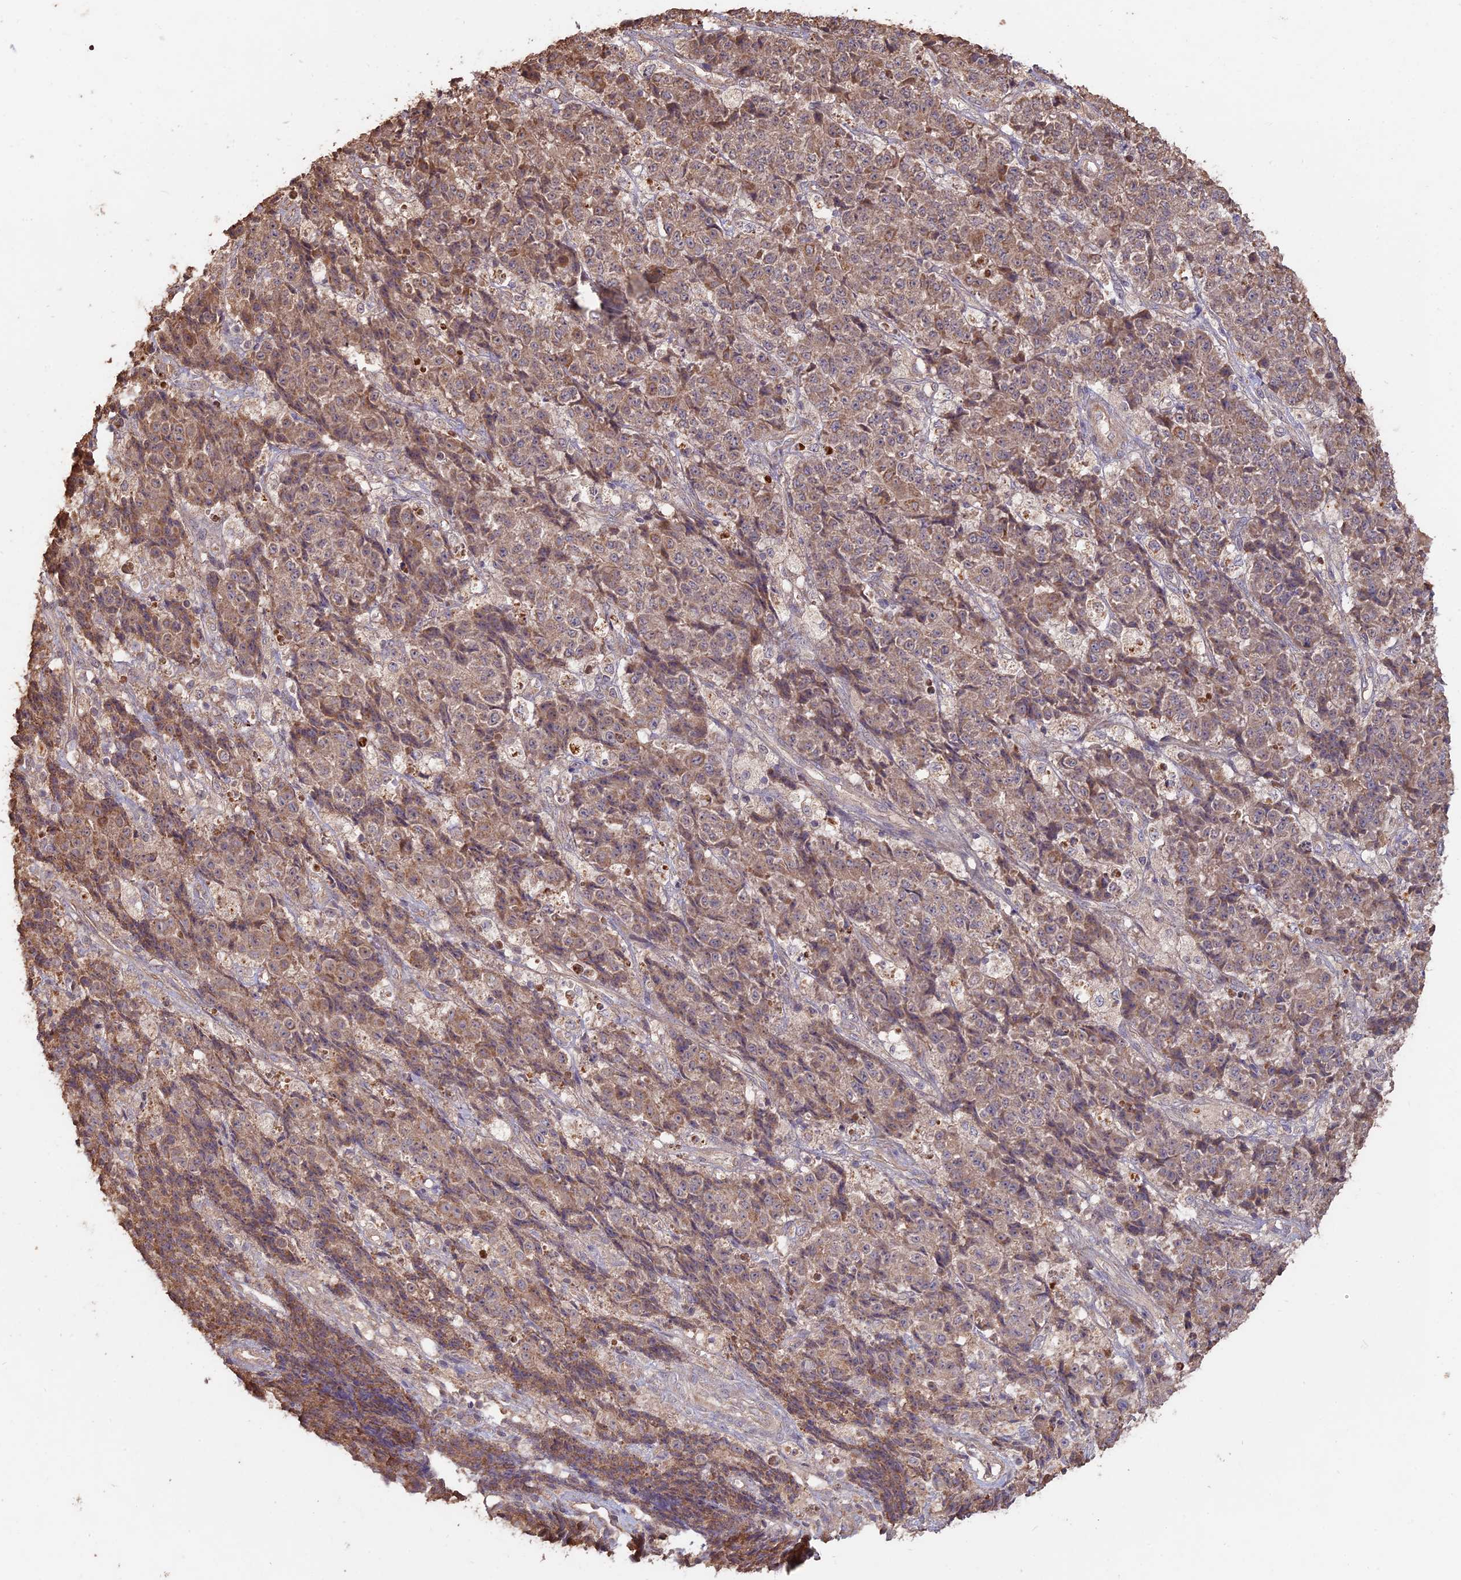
{"staining": {"intensity": "weak", "quantity": ">75%", "location": "cytoplasmic/membranous"}, "tissue": "ovarian cancer", "cell_type": "Tumor cells", "image_type": "cancer", "snomed": [{"axis": "morphology", "description": "Carcinoma, endometroid"}, {"axis": "topography", "description": "Ovary"}], "caption": "Ovarian cancer (endometroid carcinoma) stained with a protein marker displays weak staining in tumor cells.", "gene": "LAYN", "patient": {"sex": "female", "age": 42}}